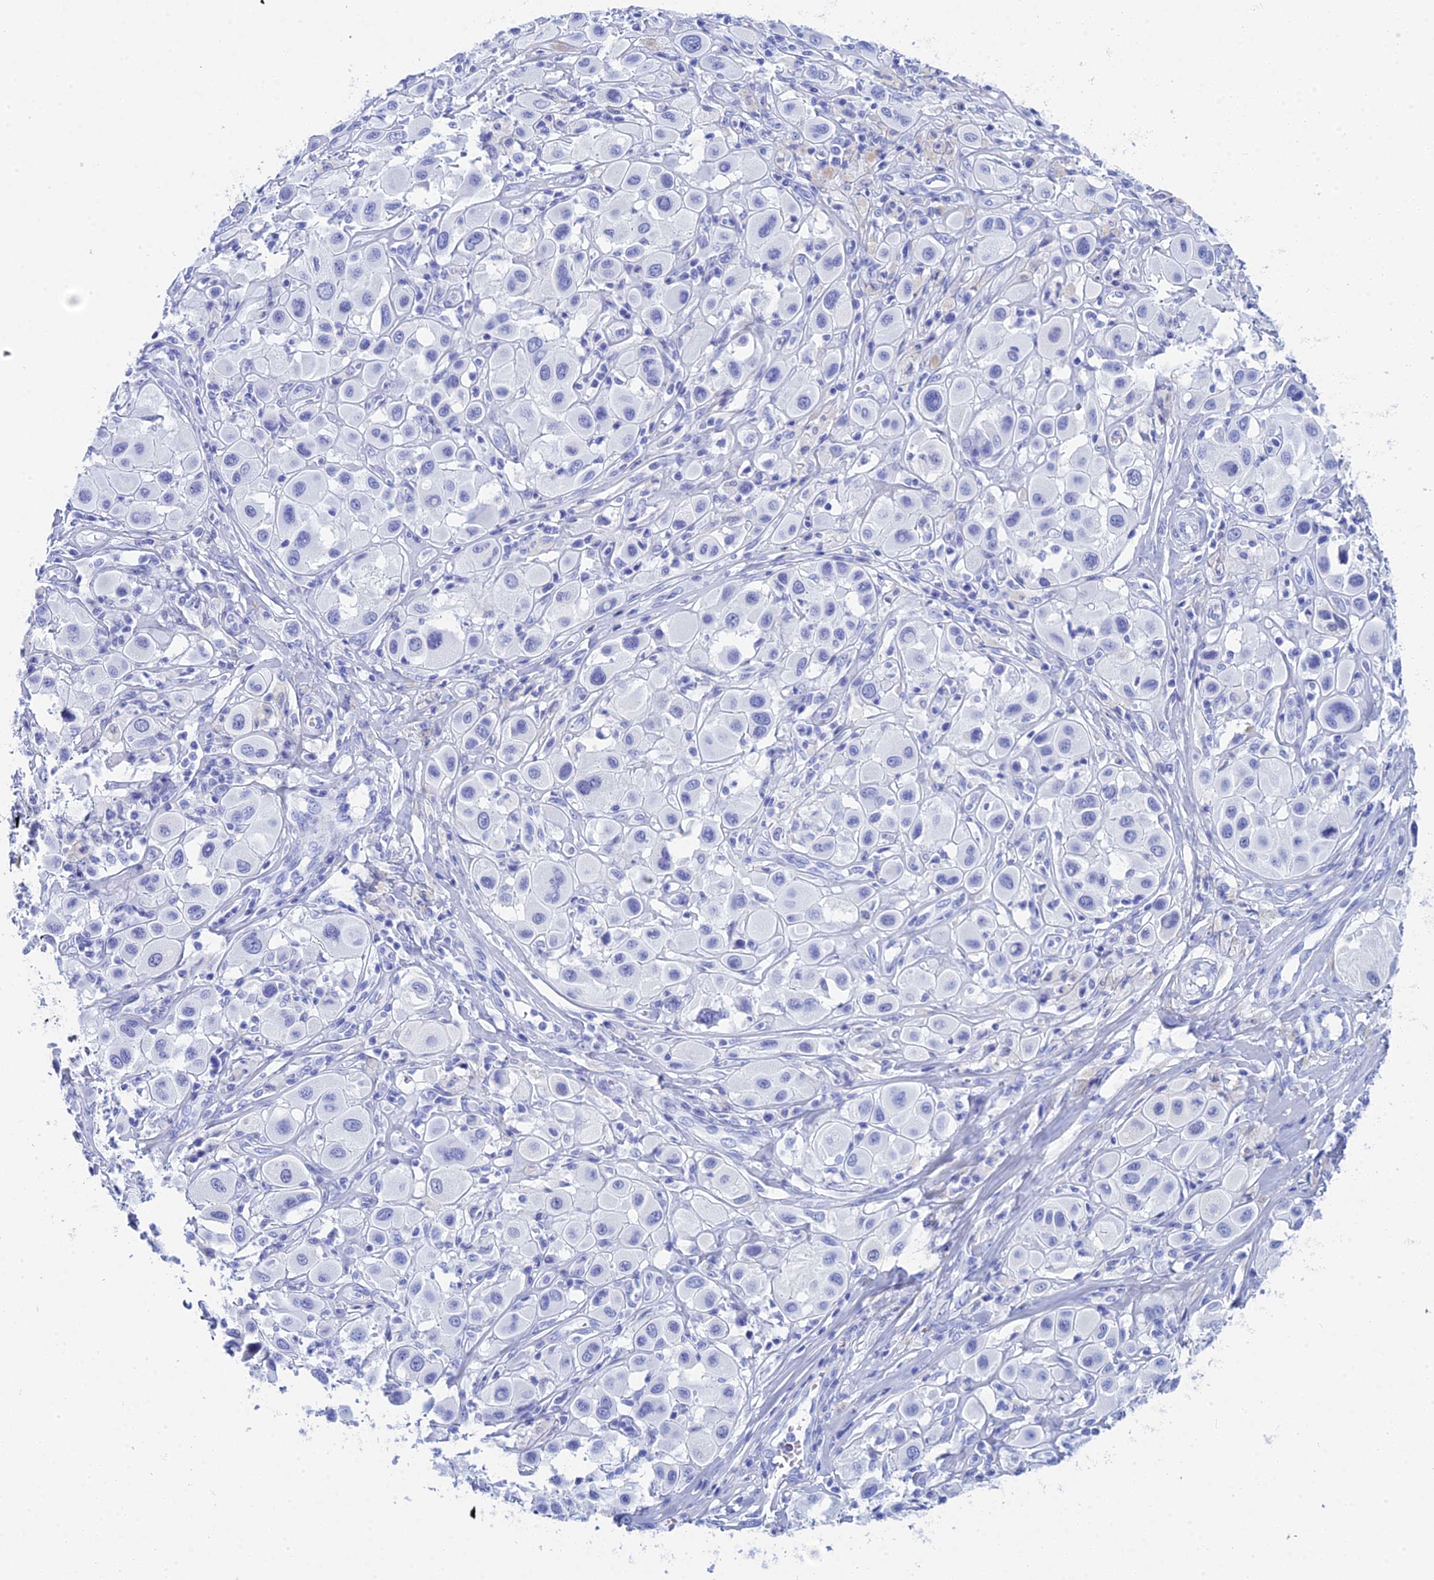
{"staining": {"intensity": "negative", "quantity": "none", "location": "none"}, "tissue": "melanoma", "cell_type": "Tumor cells", "image_type": "cancer", "snomed": [{"axis": "morphology", "description": "Malignant melanoma, Metastatic site"}, {"axis": "topography", "description": "Skin"}], "caption": "Tumor cells are negative for protein expression in human malignant melanoma (metastatic site).", "gene": "TEX101", "patient": {"sex": "male", "age": 41}}